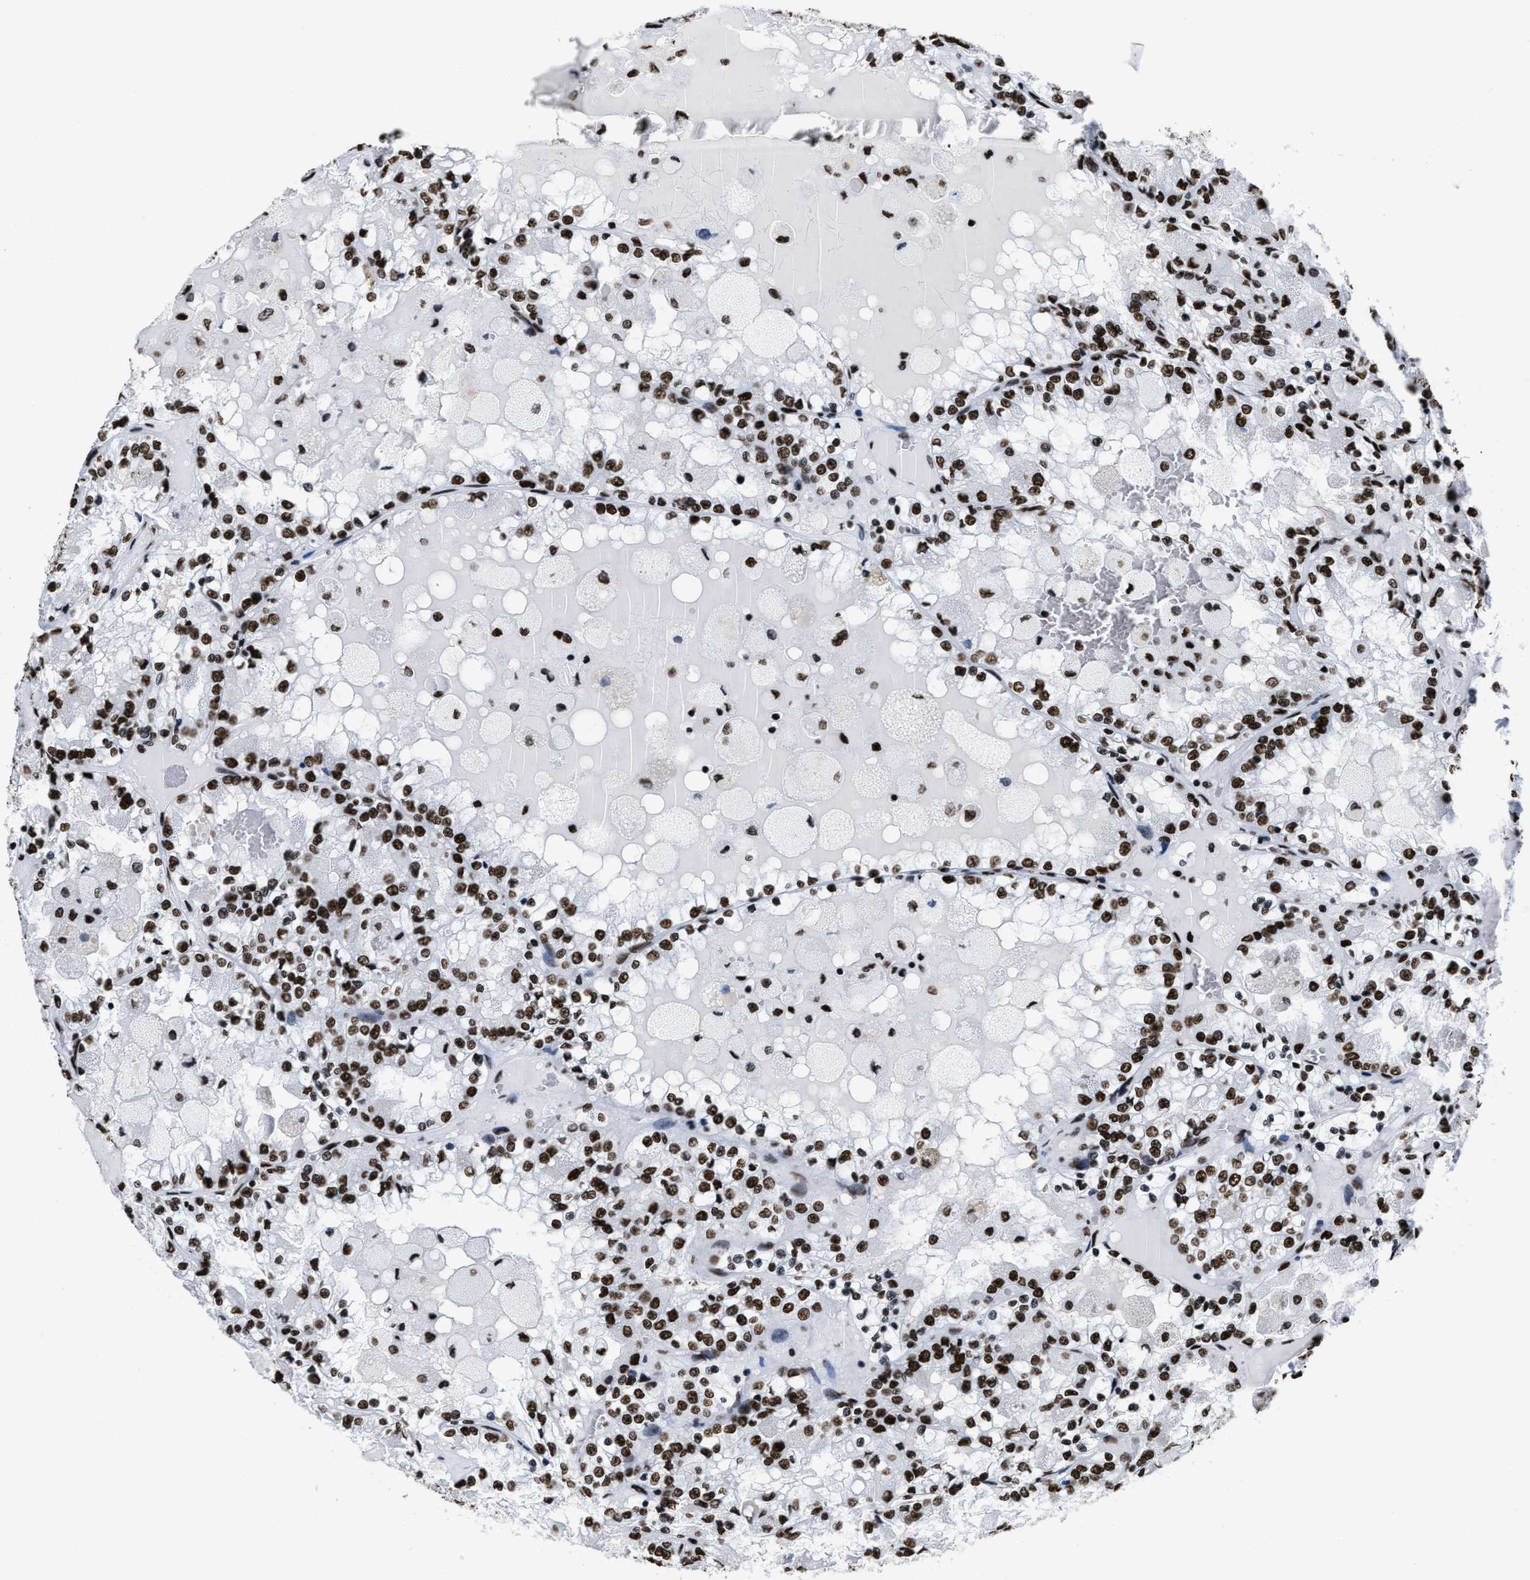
{"staining": {"intensity": "strong", "quantity": ">75%", "location": "nuclear"}, "tissue": "renal cancer", "cell_type": "Tumor cells", "image_type": "cancer", "snomed": [{"axis": "morphology", "description": "Adenocarcinoma, NOS"}, {"axis": "topography", "description": "Kidney"}], "caption": "An immunohistochemistry (IHC) micrograph of neoplastic tissue is shown. Protein staining in brown shows strong nuclear positivity in renal adenocarcinoma within tumor cells. The protein is shown in brown color, while the nuclei are stained blue.", "gene": "SMARCC2", "patient": {"sex": "female", "age": 56}}